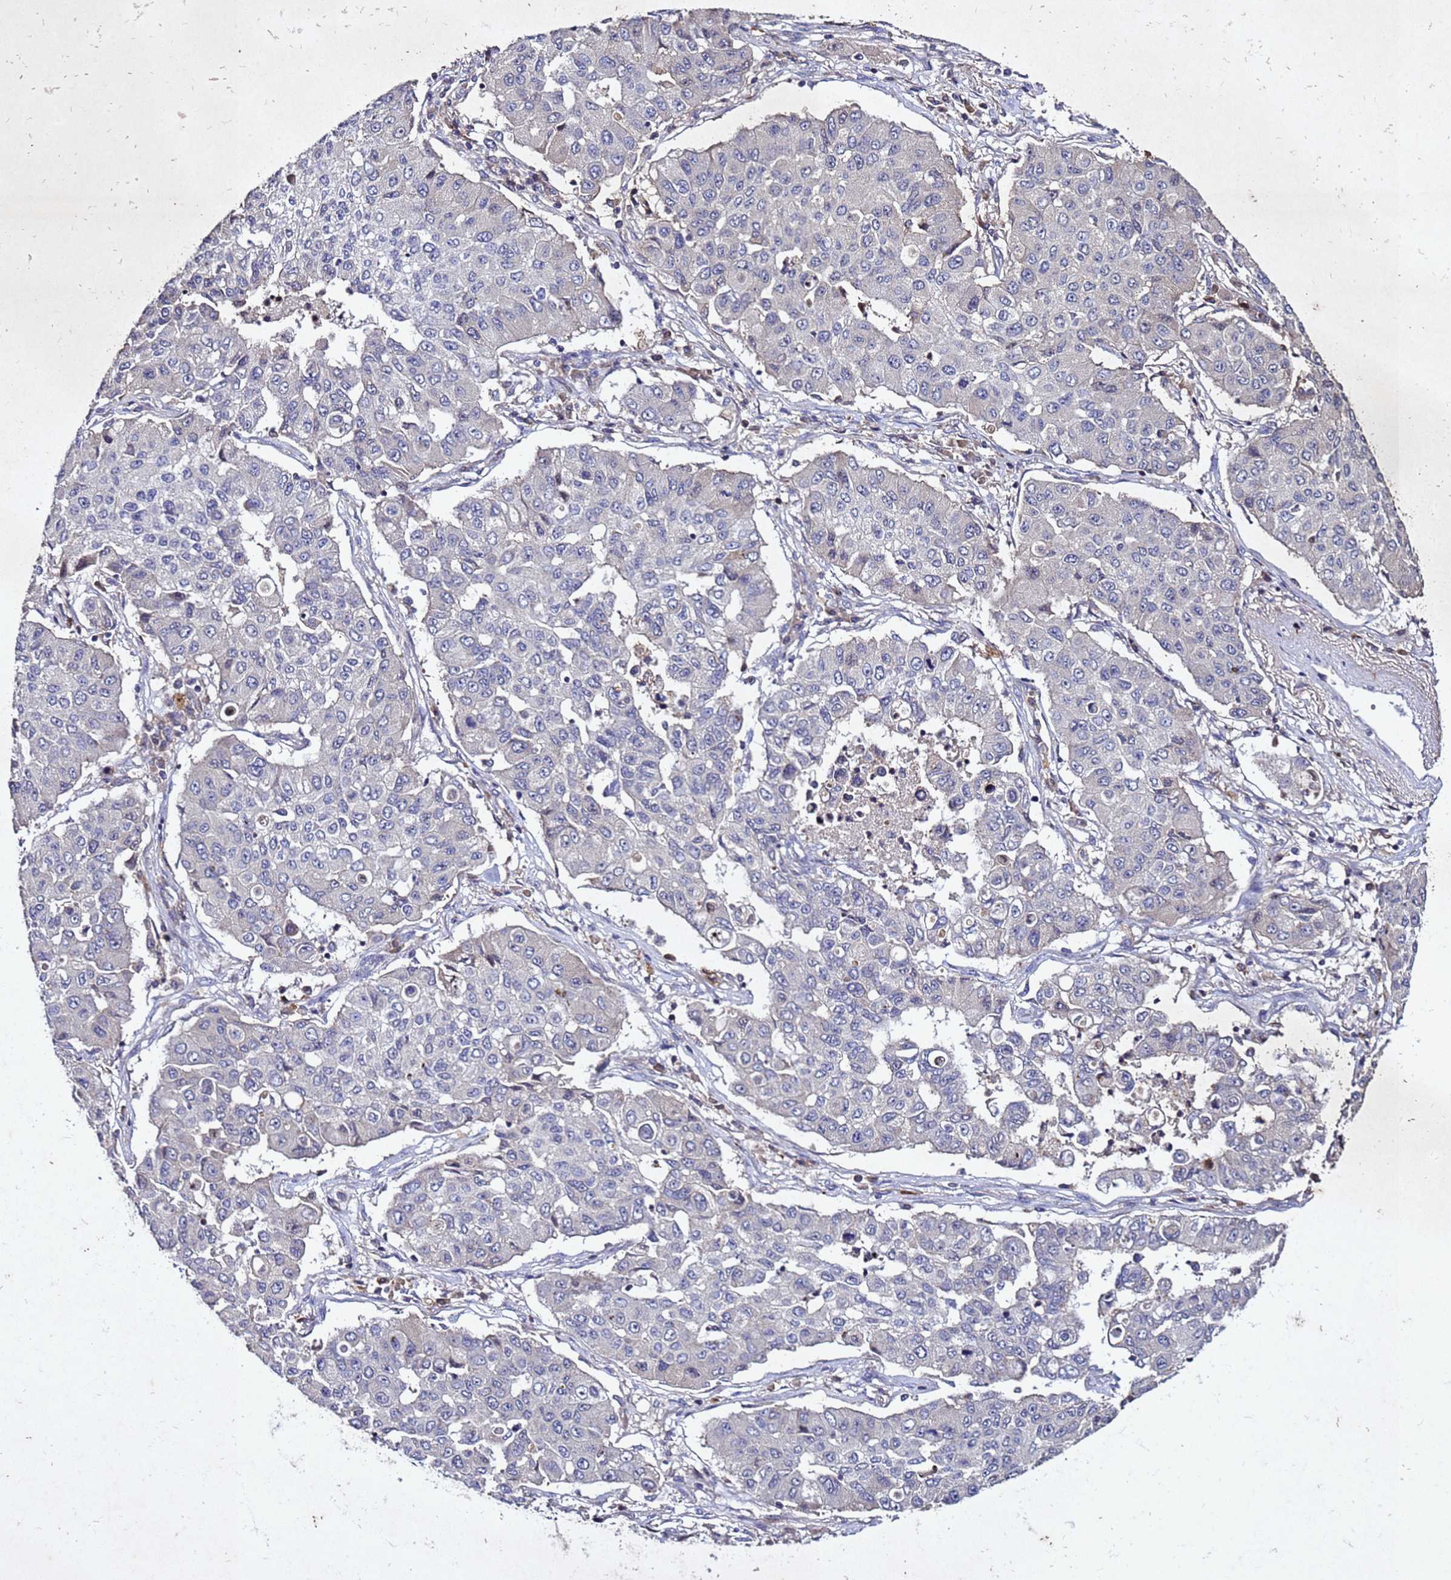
{"staining": {"intensity": "negative", "quantity": "none", "location": "none"}, "tissue": "lung cancer", "cell_type": "Tumor cells", "image_type": "cancer", "snomed": [{"axis": "morphology", "description": "Squamous cell carcinoma, NOS"}, {"axis": "topography", "description": "Lung"}], "caption": "High power microscopy histopathology image of an immunohistochemistry (IHC) micrograph of squamous cell carcinoma (lung), revealing no significant expression in tumor cells.", "gene": "SV2B", "patient": {"sex": "male", "age": 74}}